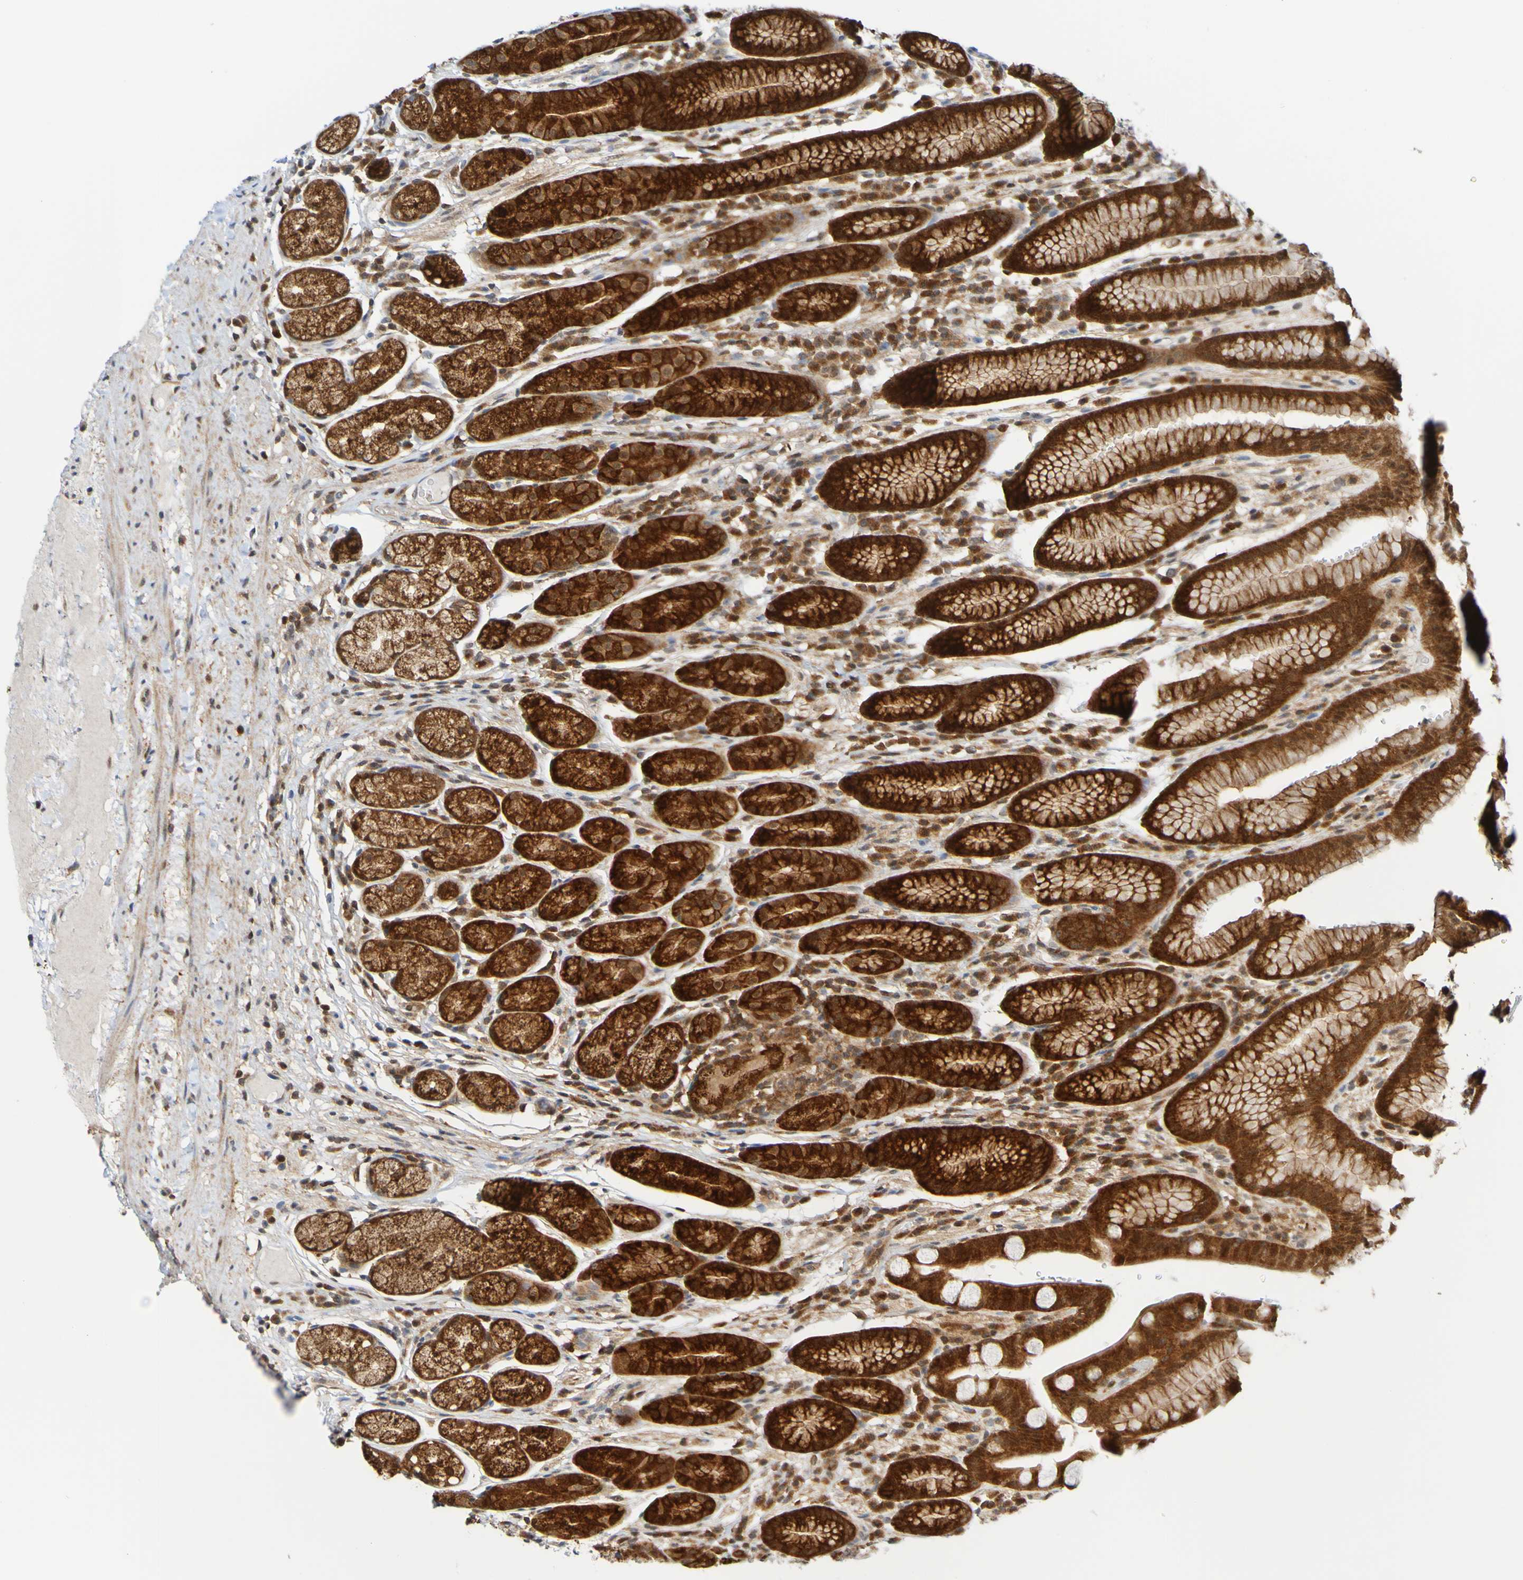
{"staining": {"intensity": "strong", "quantity": ">75%", "location": "cytoplasmic/membranous"}, "tissue": "stomach", "cell_type": "Glandular cells", "image_type": "normal", "snomed": [{"axis": "morphology", "description": "Normal tissue, NOS"}, {"axis": "topography", "description": "Stomach, lower"}], "caption": "Immunohistochemistry image of unremarkable human stomach stained for a protein (brown), which exhibits high levels of strong cytoplasmic/membranous expression in about >75% of glandular cells.", "gene": "ATIC", "patient": {"sex": "male", "age": 52}}